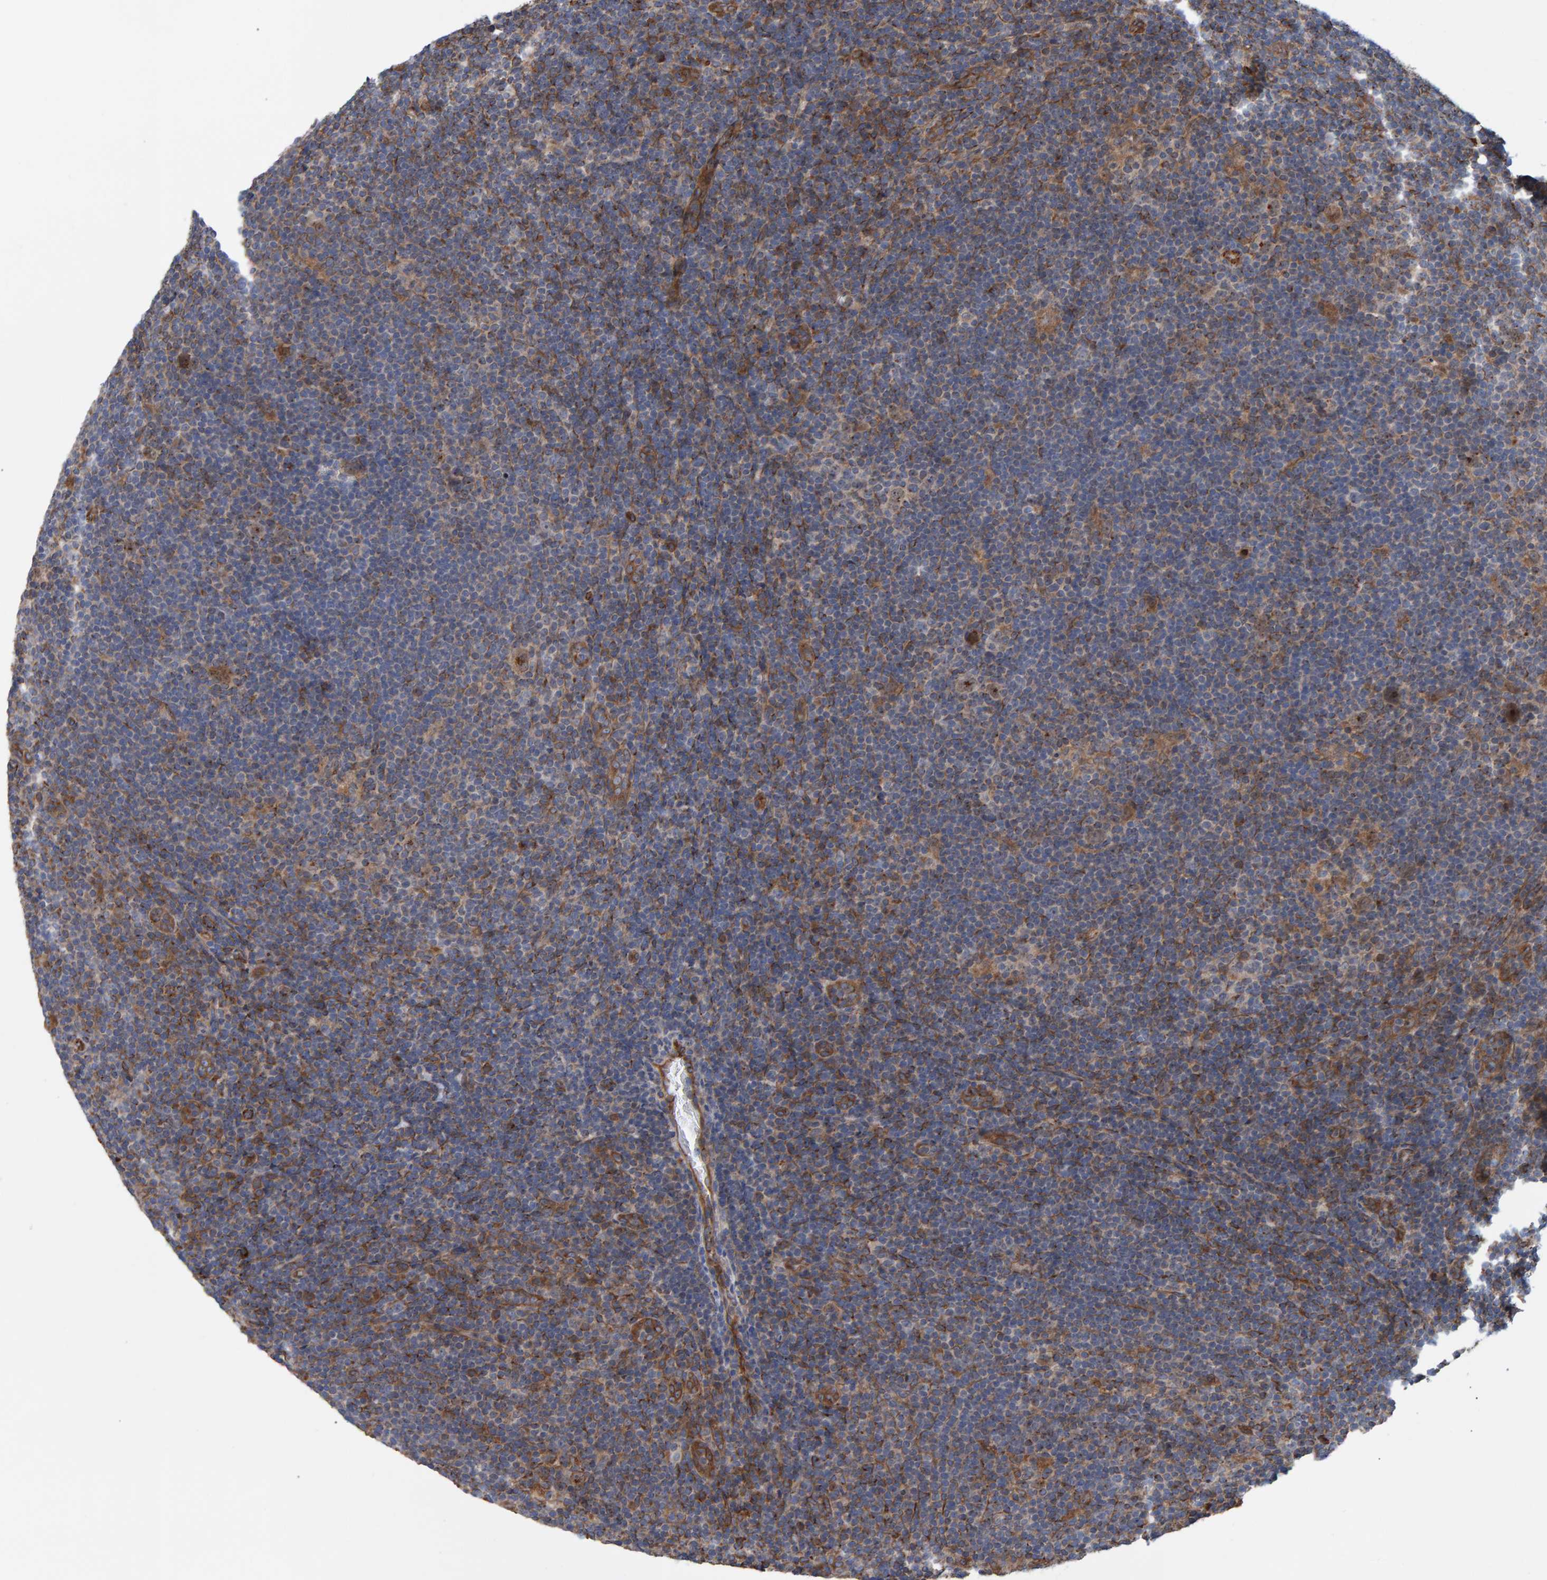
{"staining": {"intensity": "moderate", "quantity": ">75%", "location": "cytoplasmic/membranous"}, "tissue": "lymphoma", "cell_type": "Tumor cells", "image_type": "cancer", "snomed": [{"axis": "morphology", "description": "Hodgkin's disease, NOS"}, {"axis": "topography", "description": "Lymph node"}], "caption": "Immunohistochemical staining of human Hodgkin's disease demonstrates medium levels of moderate cytoplasmic/membranous protein expression in approximately >75% of tumor cells.", "gene": "FAM117A", "patient": {"sex": "female", "age": 57}}